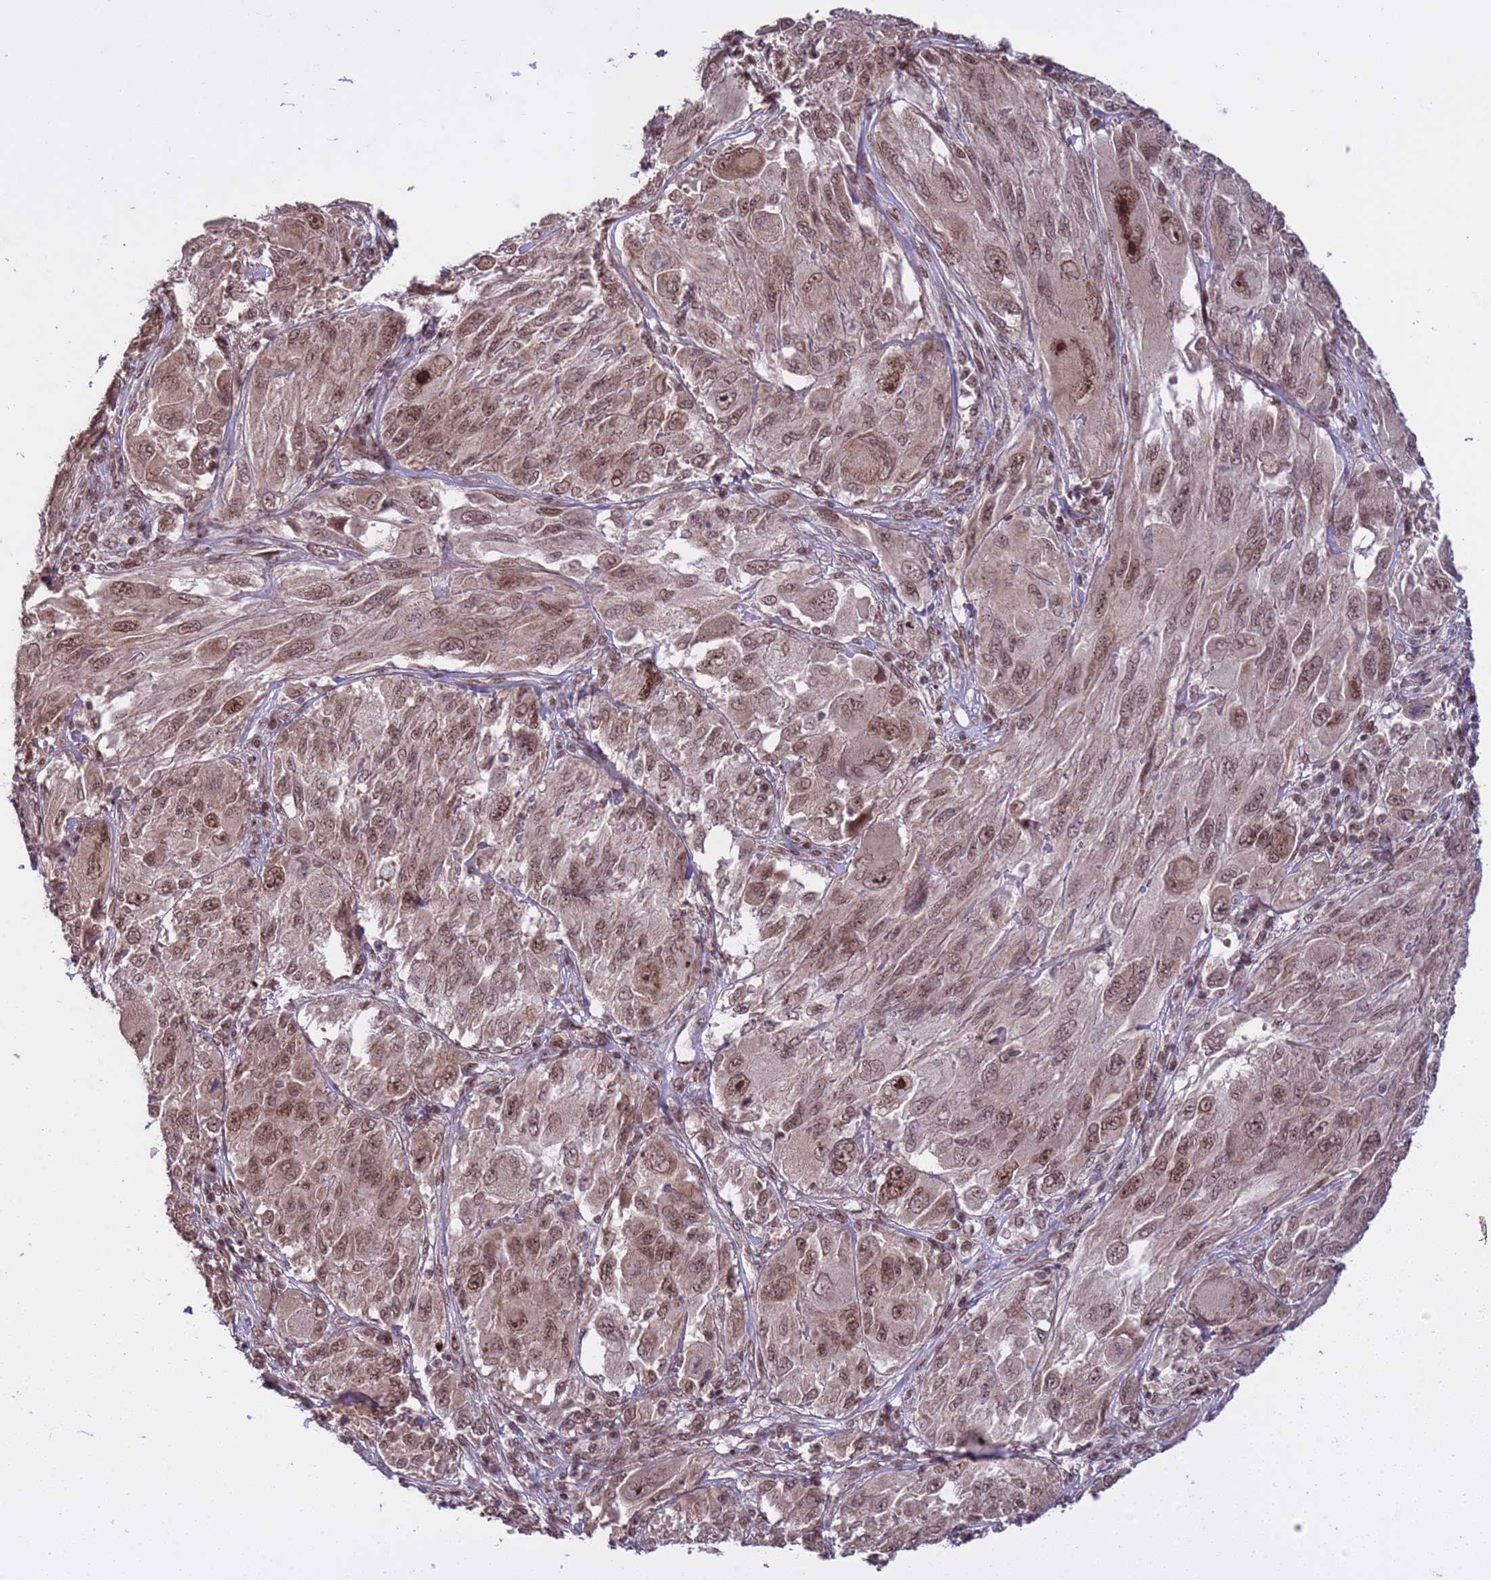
{"staining": {"intensity": "moderate", "quantity": ">75%", "location": "nuclear"}, "tissue": "melanoma", "cell_type": "Tumor cells", "image_type": "cancer", "snomed": [{"axis": "morphology", "description": "Malignant melanoma, NOS"}, {"axis": "topography", "description": "Skin"}], "caption": "Immunohistochemical staining of melanoma shows medium levels of moderate nuclear protein staining in about >75% of tumor cells.", "gene": "PPM1H", "patient": {"sex": "female", "age": 91}}